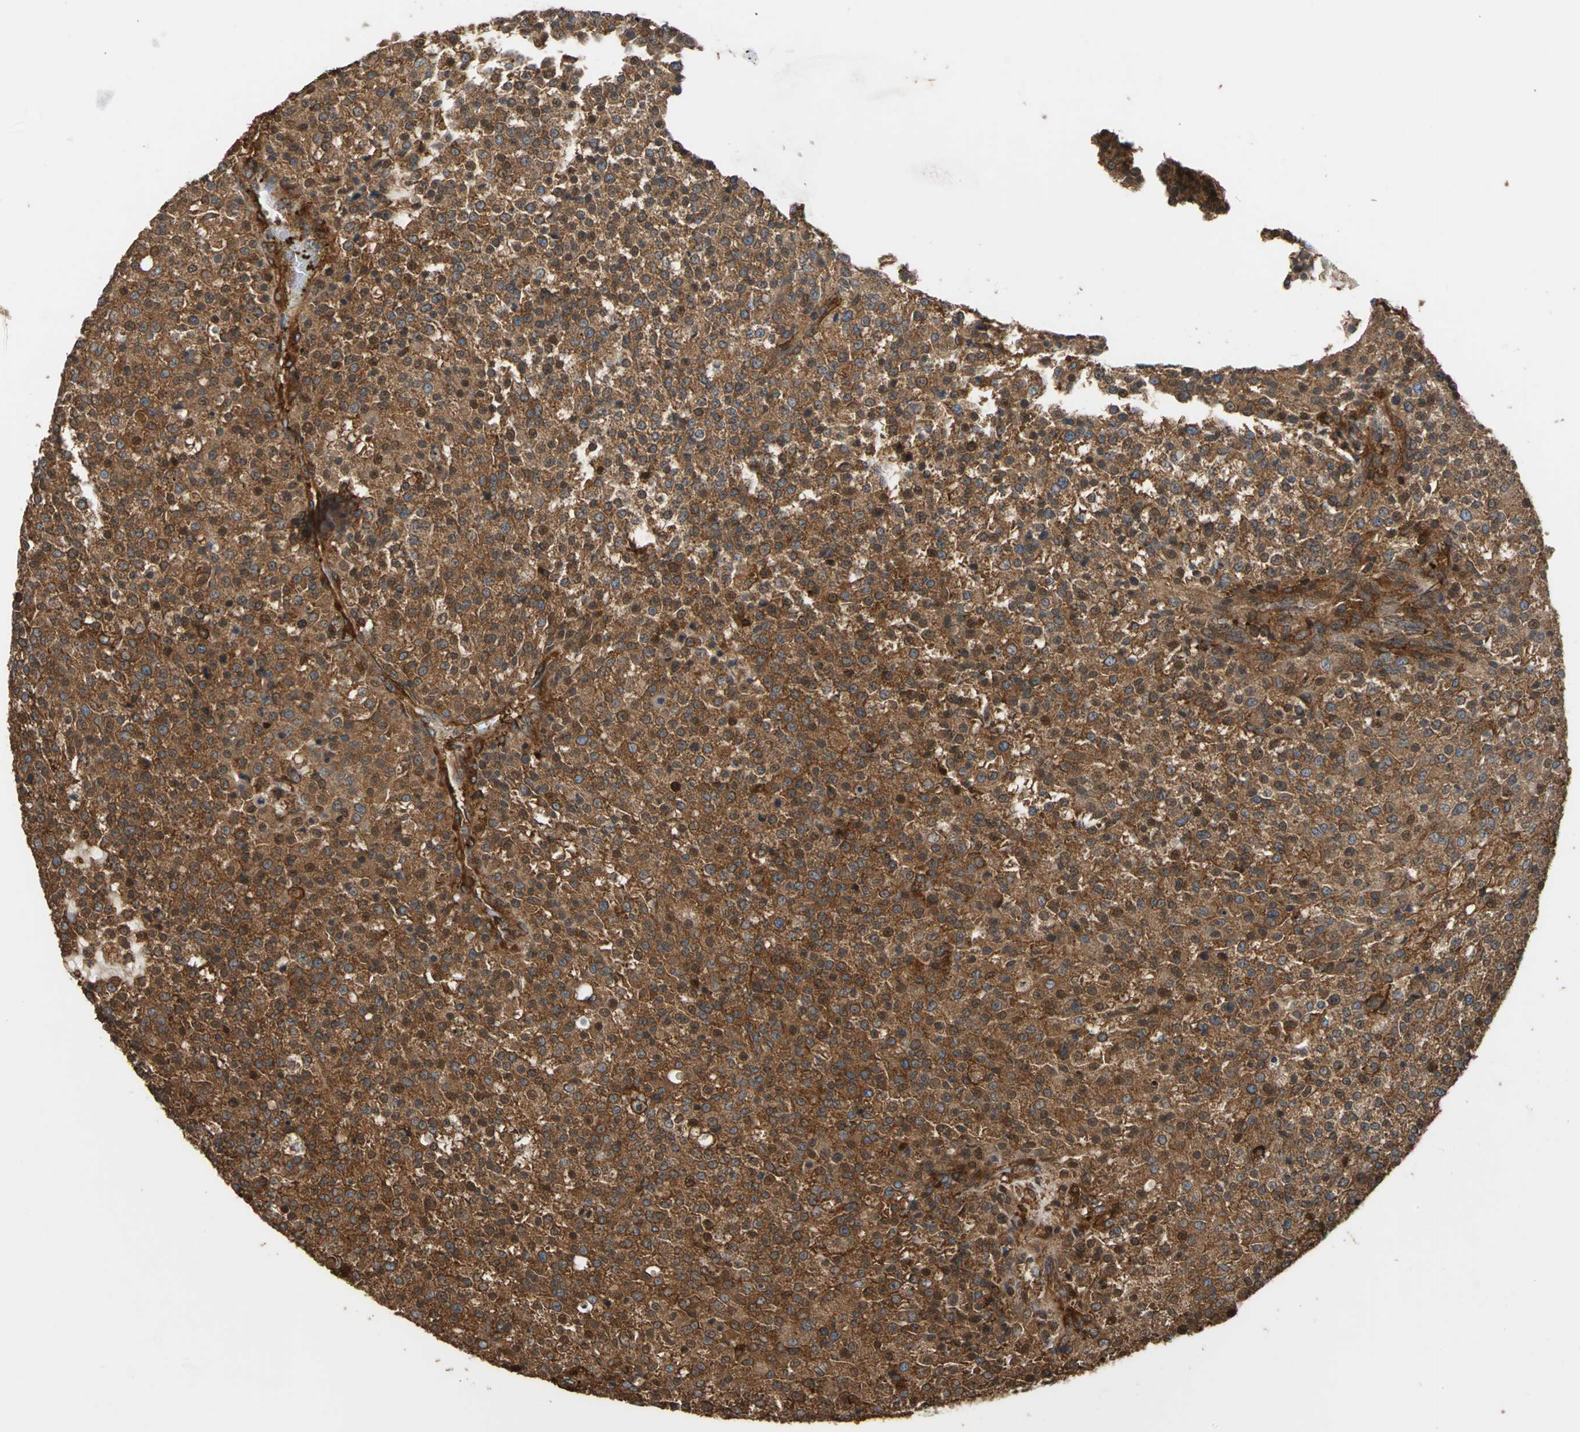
{"staining": {"intensity": "strong", "quantity": ">75%", "location": "cytoplasmic/membranous,nuclear"}, "tissue": "testis cancer", "cell_type": "Tumor cells", "image_type": "cancer", "snomed": [{"axis": "morphology", "description": "Seminoma, NOS"}, {"axis": "topography", "description": "Testis"}], "caption": "The photomicrograph shows a brown stain indicating the presence of a protein in the cytoplasmic/membranous and nuclear of tumor cells in testis cancer. (Stains: DAB in brown, nuclei in blue, Microscopy: brightfield microscopy at high magnification).", "gene": "TLN1", "patient": {"sex": "male", "age": 59}}